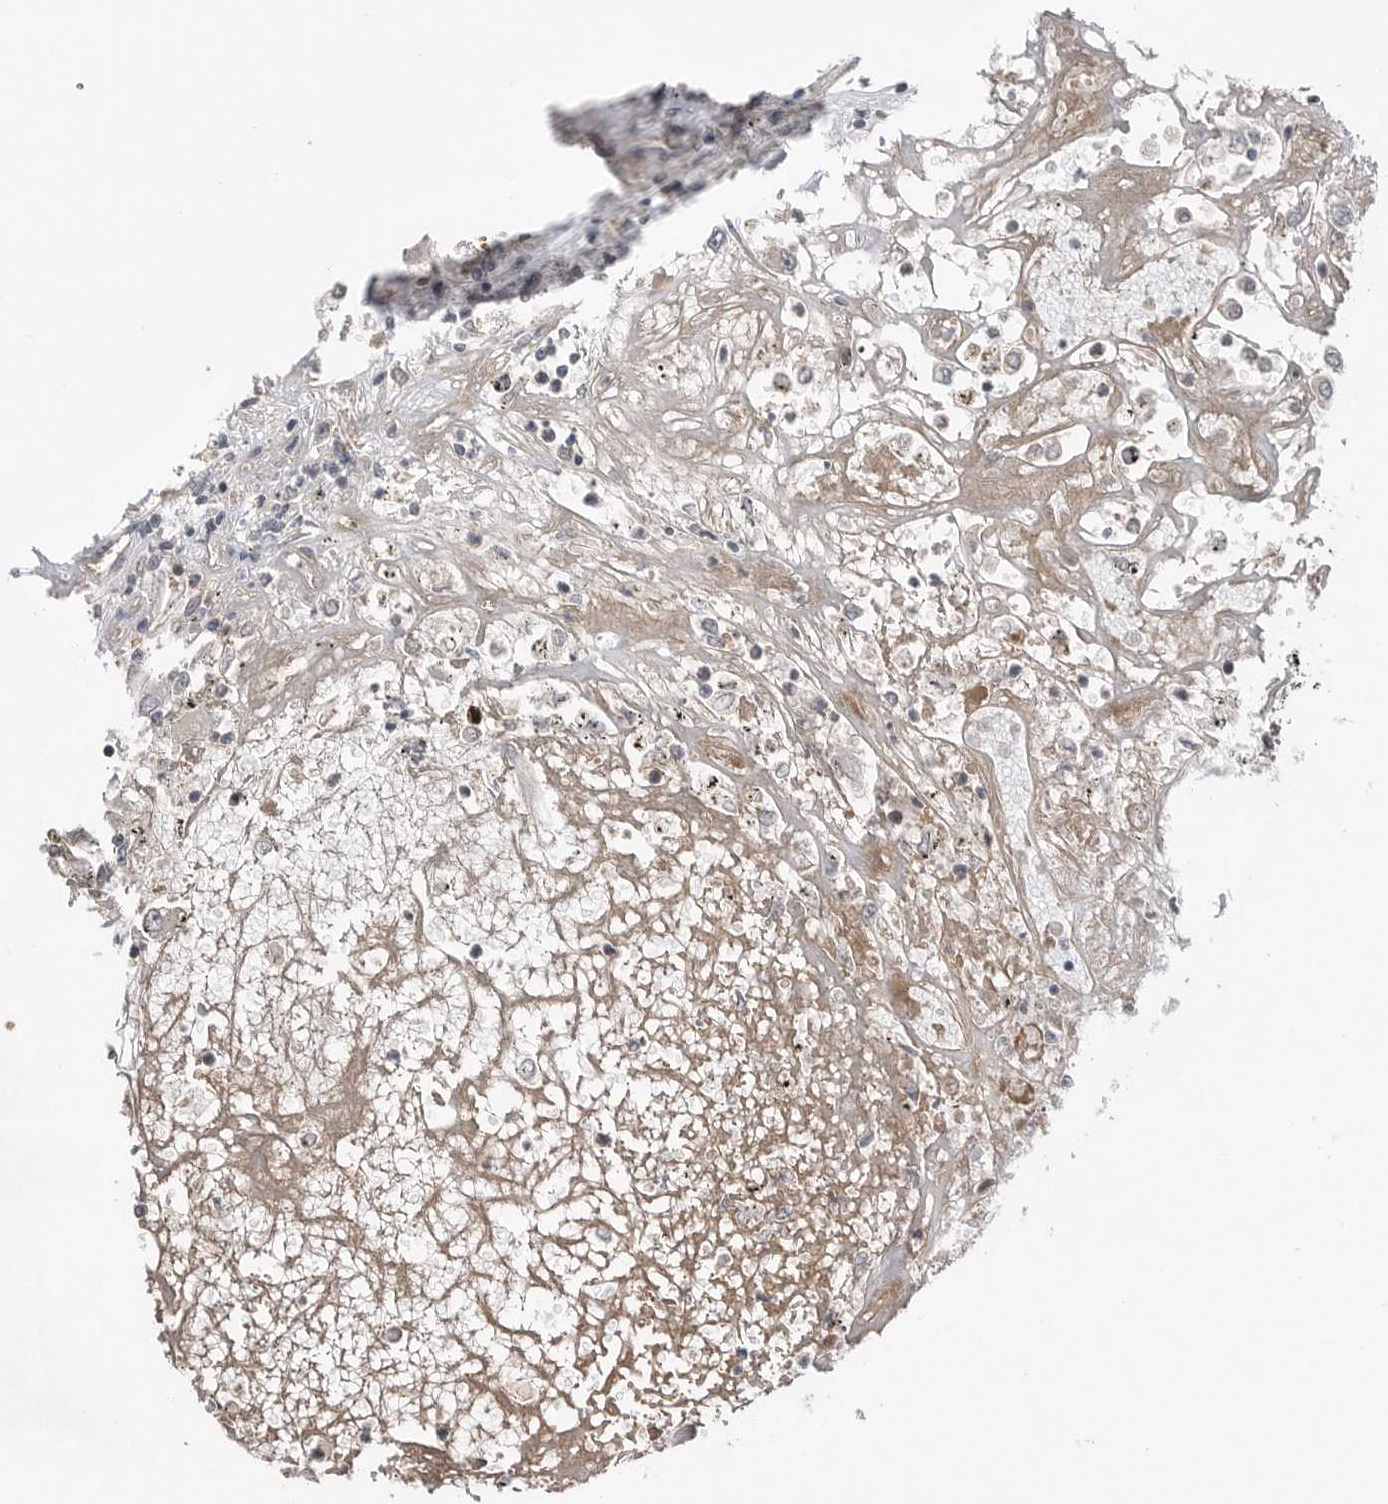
{"staining": {"intensity": "negative", "quantity": "none", "location": "none"}, "tissue": "renal cancer", "cell_type": "Tumor cells", "image_type": "cancer", "snomed": [{"axis": "morphology", "description": "Adenocarcinoma, NOS"}, {"axis": "topography", "description": "Kidney"}], "caption": "Immunohistochemistry photomicrograph of human adenocarcinoma (renal) stained for a protein (brown), which shows no expression in tumor cells.", "gene": "PEAK1", "patient": {"sex": "female", "age": 52}}